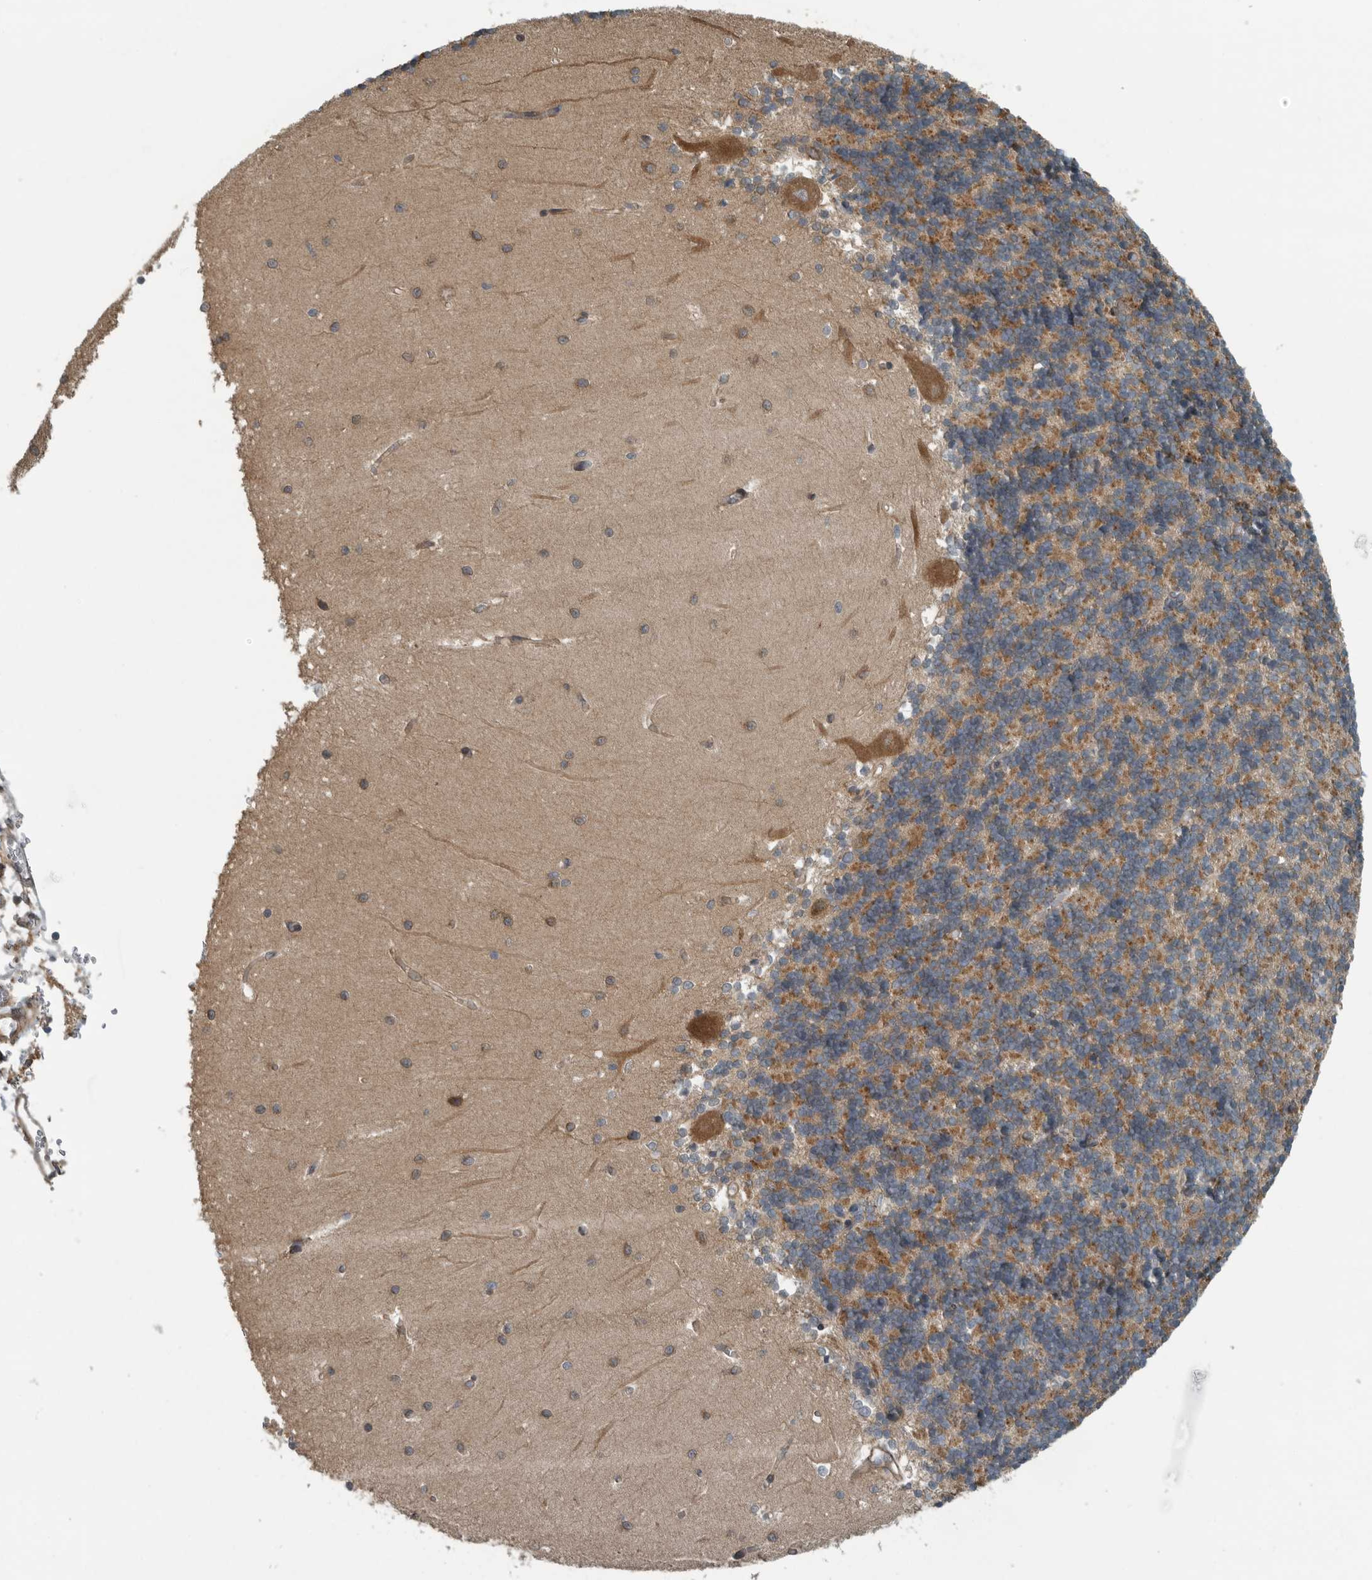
{"staining": {"intensity": "moderate", "quantity": "25%-75%", "location": "cytoplasmic/membranous"}, "tissue": "cerebellum", "cell_type": "Cells in granular layer", "image_type": "normal", "snomed": [{"axis": "morphology", "description": "Normal tissue, NOS"}, {"axis": "topography", "description": "Cerebellum"}], "caption": "High-magnification brightfield microscopy of benign cerebellum stained with DAB (brown) and counterstained with hematoxylin (blue). cells in granular layer exhibit moderate cytoplasmic/membranous expression is seen in about25%-75% of cells. (DAB (3,3'-diaminobenzidine) IHC with brightfield microscopy, high magnification).", "gene": "AMFR", "patient": {"sex": "male", "age": 37}}